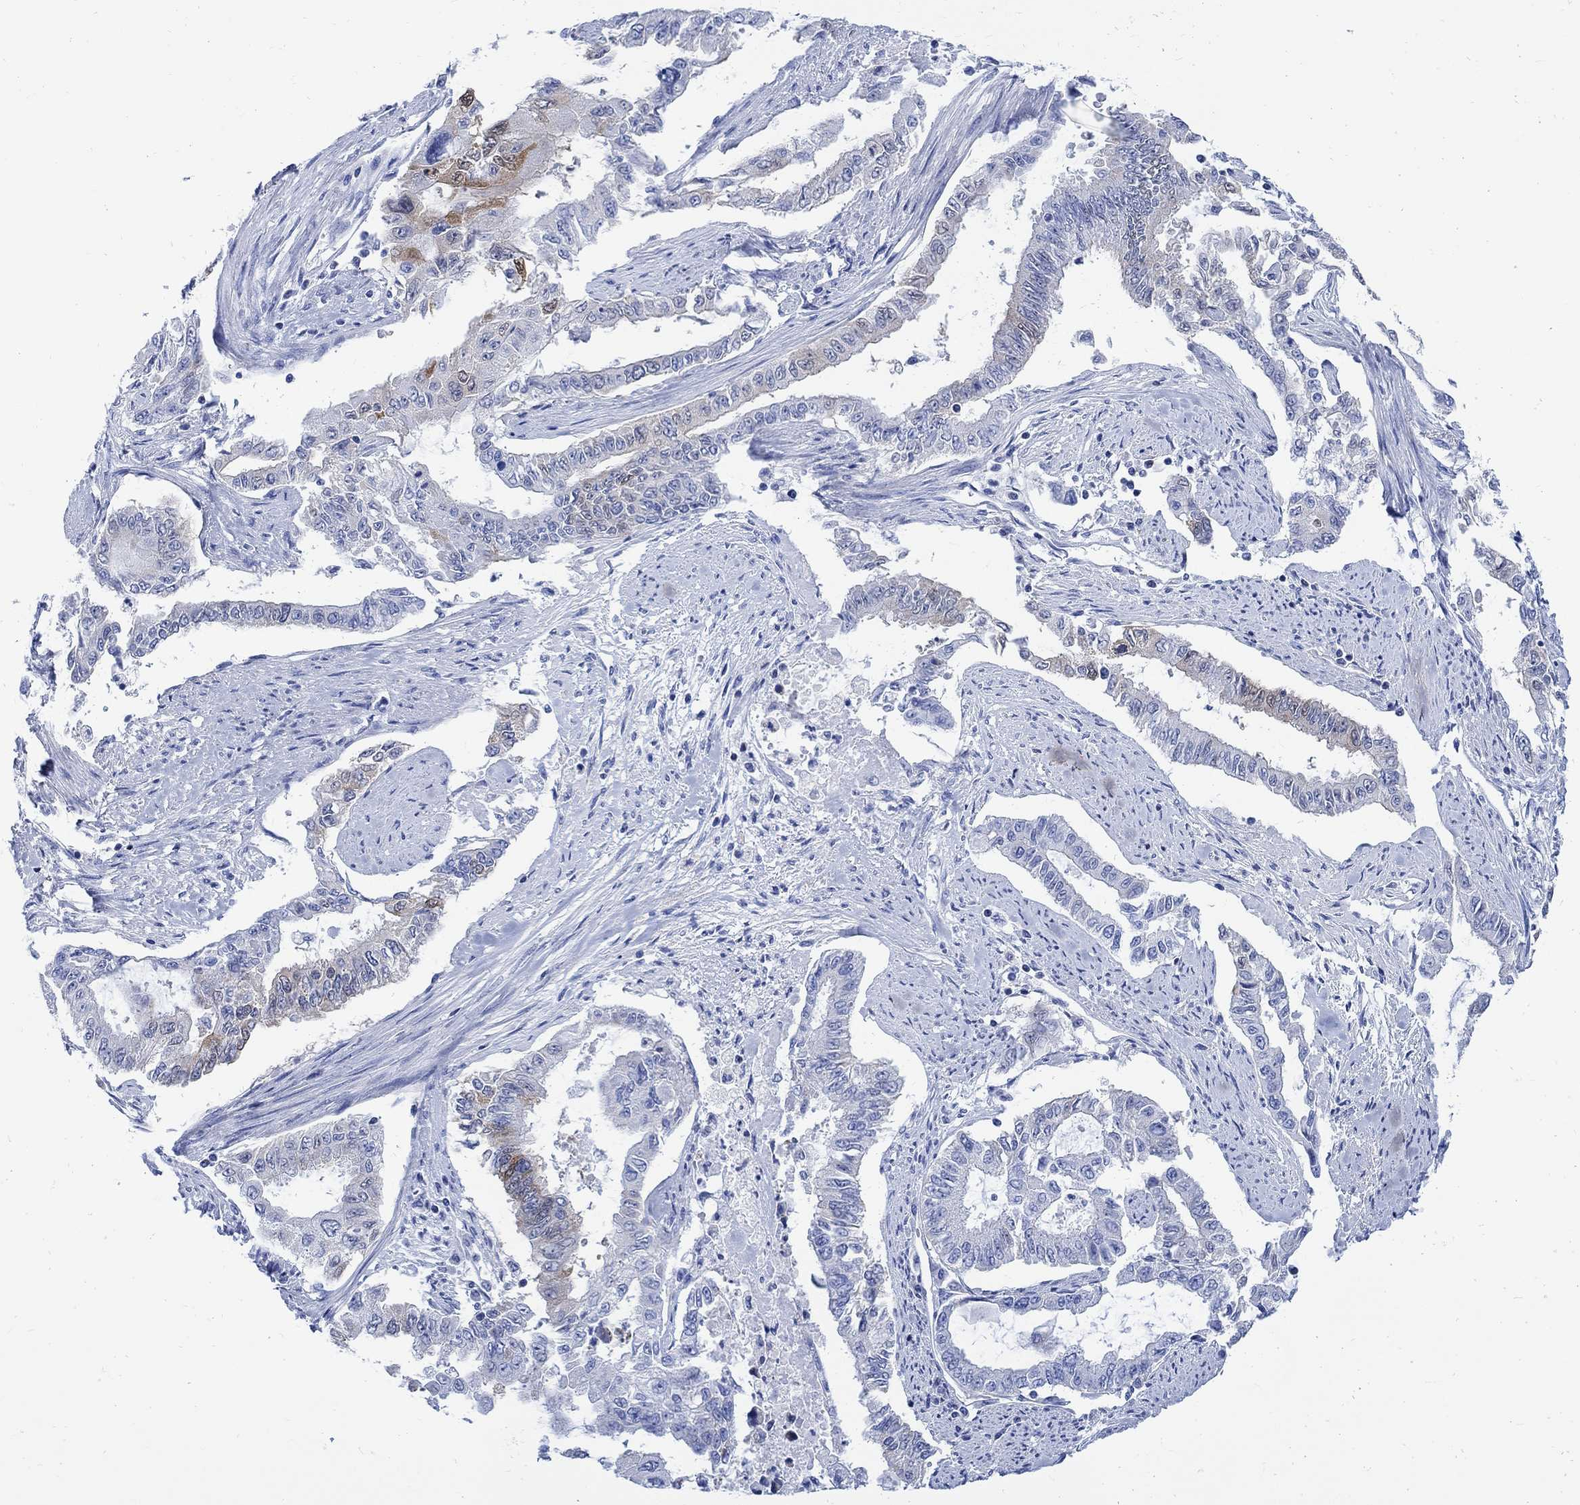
{"staining": {"intensity": "moderate", "quantity": "<25%", "location": "cytoplasmic/membranous"}, "tissue": "endometrial cancer", "cell_type": "Tumor cells", "image_type": "cancer", "snomed": [{"axis": "morphology", "description": "Adenocarcinoma, NOS"}, {"axis": "topography", "description": "Uterus"}], "caption": "Immunohistochemical staining of endometrial adenocarcinoma reveals low levels of moderate cytoplasmic/membranous protein positivity in about <25% of tumor cells.", "gene": "CPLX2", "patient": {"sex": "female", "age": 59}}